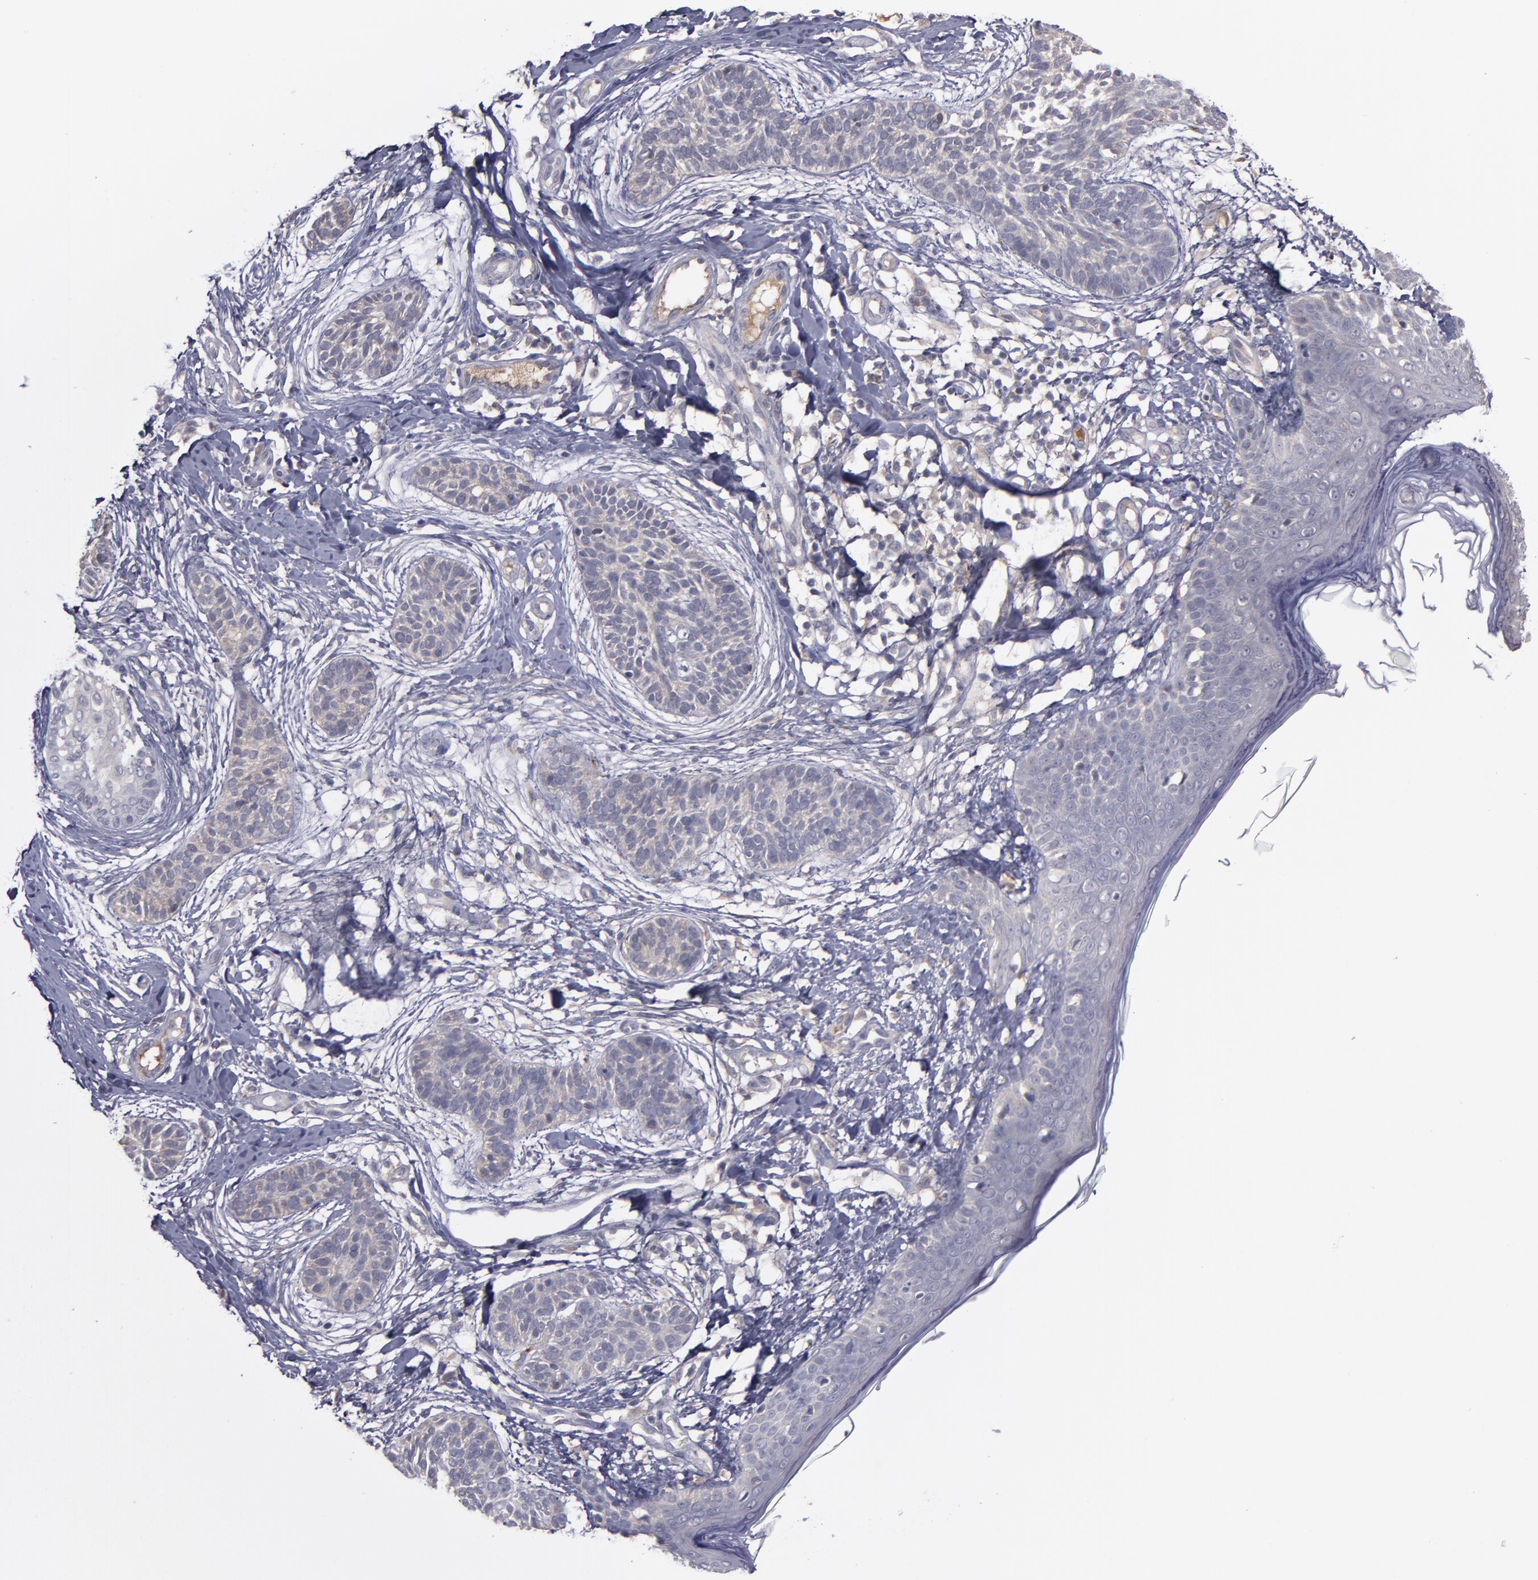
{"staining": {"intensity": "weak", "quantity": ">75%", "location": "cytoplasmic/membranous"}, "tissue": "skin cancer", "cell_type": "Tumor cells", "image_type": "cancer", "snomed": [{"axis": "morphology", "description": "Normal tissue, NOS"}, {"axis": "morphology", "description": "Basal cell carcinoma"}, {"axis": "topography", "description": "Skin"}], "caption": "Protein expression analysis of human skin cancer (basal cell carcinoma) reveals weak cytoplasmic/membranous staining in about >75% of tumor cells.", "gene": "MMP11", "patient": {"sex": "male", "age": 63}}